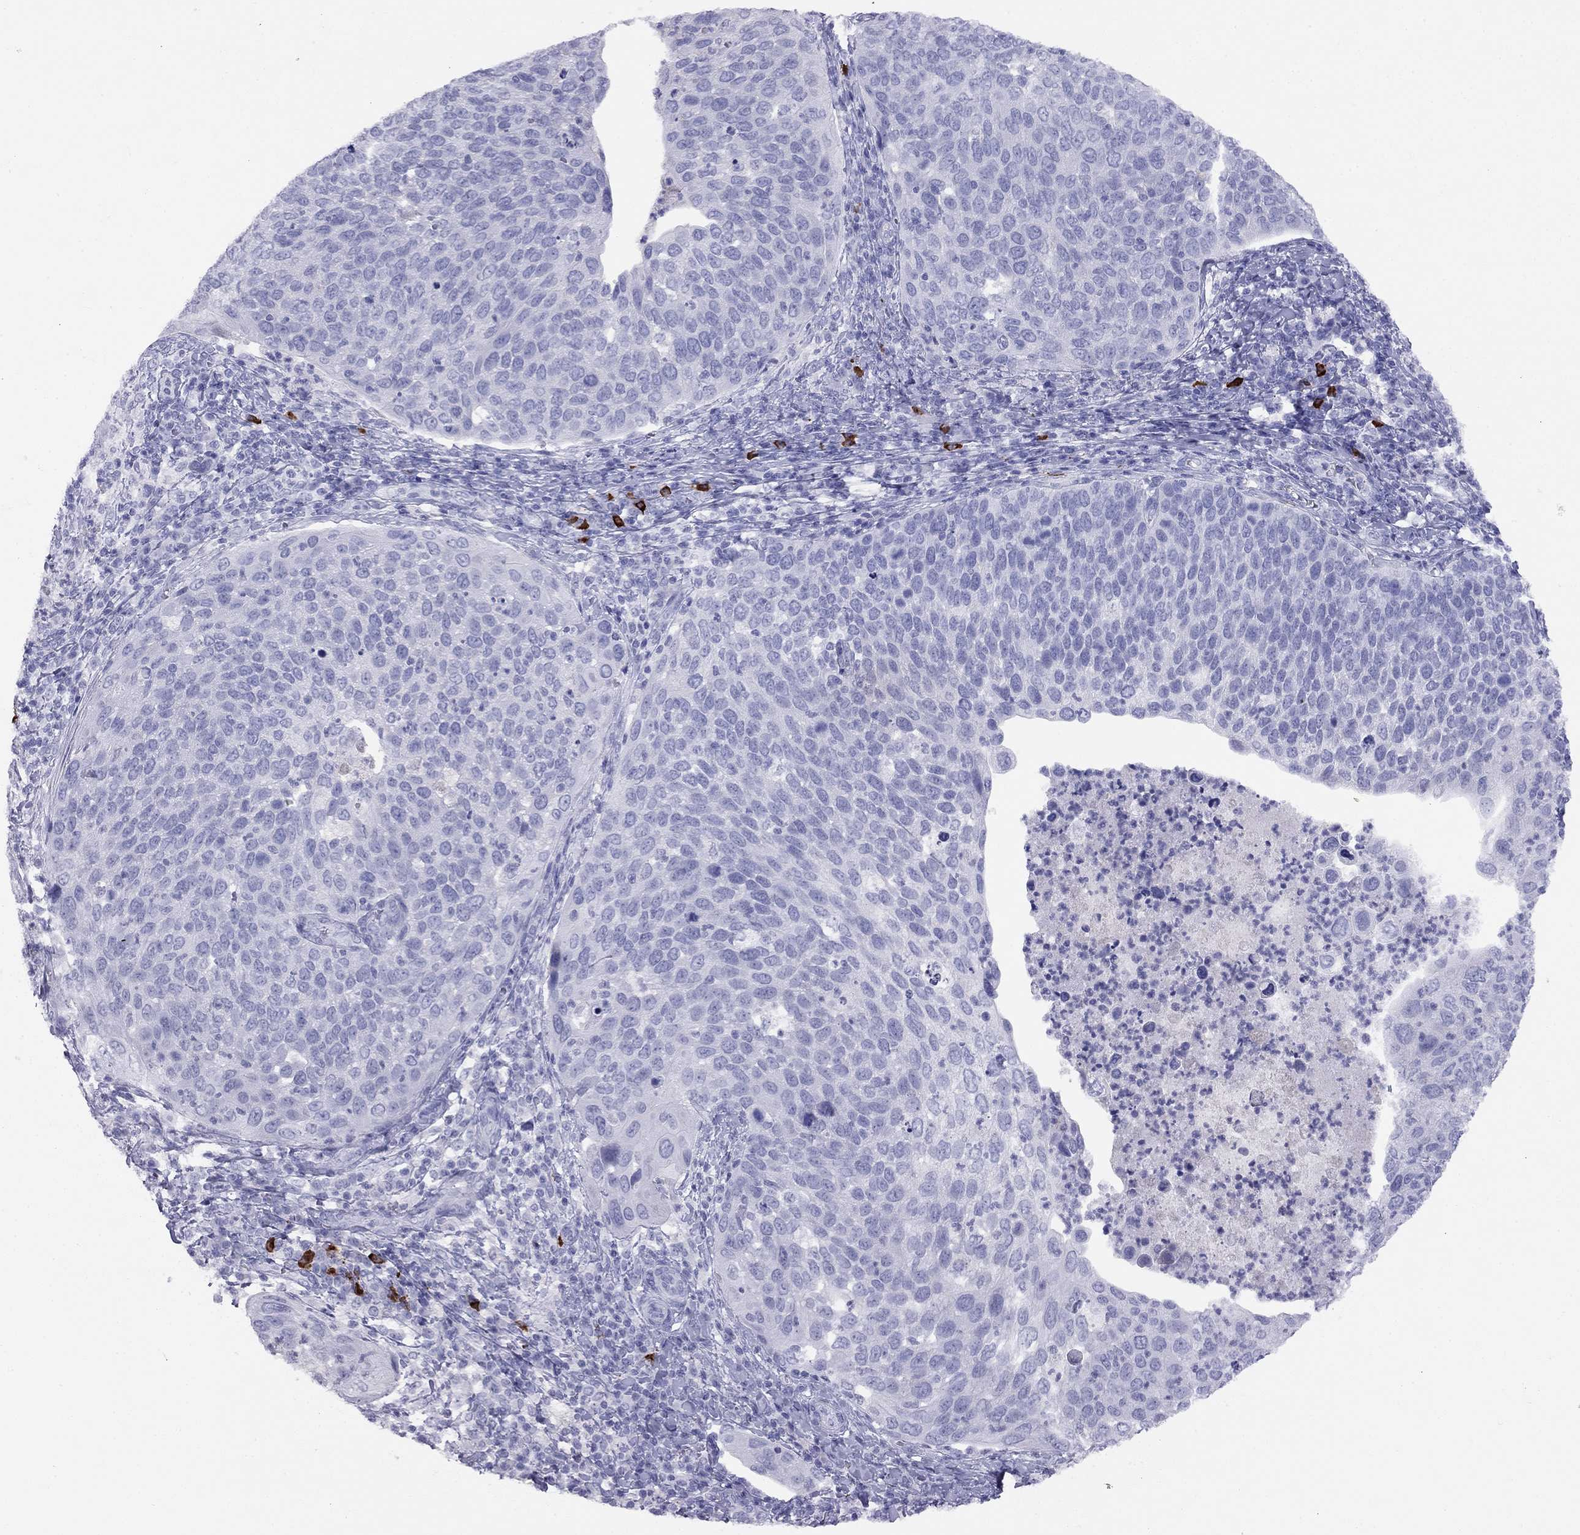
{"staining": {"intensity": "negative", "quantity": "none", "location": "none"}, "tissue": "cervical cancer", "cell_type": "Tumor cells", "image_type": "cancer", "snomed": [{"axis": "morphology", "description": "Squamous cell carcinoma, NOS"}, {"axis": "topography", "description": "Cervix"}], "caption": "Image shows no significant protein staining in tumor cells of cervical squamous cell carcinoma.", "gene": "KLRG1", "patient": {"sex": "female", "age": 54}}